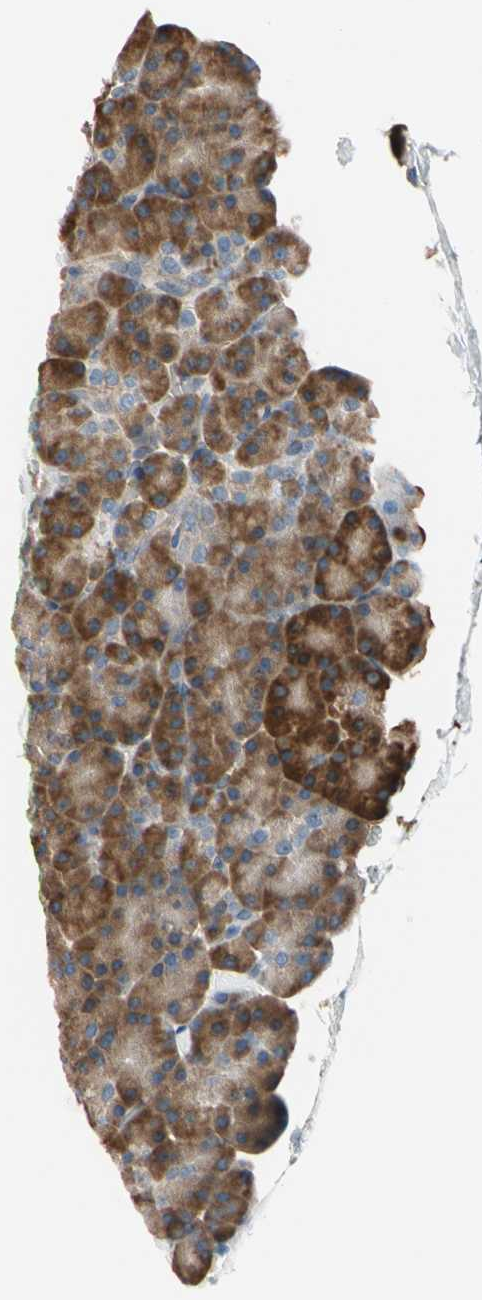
{"staining": {"intensity": "strong", "quantity": ">75%", "location": "cytoplasmic/membranous"}, "tissue": "pancreas", "cell_type": "Exocrine glandular cells", "image_type": "normal", "snomed": [{"axis": "morphology", "description": "Normal tissue, NOS"}, {"axis": "topography", "description": "Pancreas"}], "caption": "High-magnification brightfield microscopy of normal pancreas stained with DAB (brown) and counterstained with hematoxylin (blue). exocrine glandular cells exhibit strong cytoplasmic/membranous staining is present in about>75% of cells. Immunohistochemistry stains the protein in brown and the nuclei are stained blue.", "gene": "LIMK2", "patient": {"sex": "female", "age": 35}}